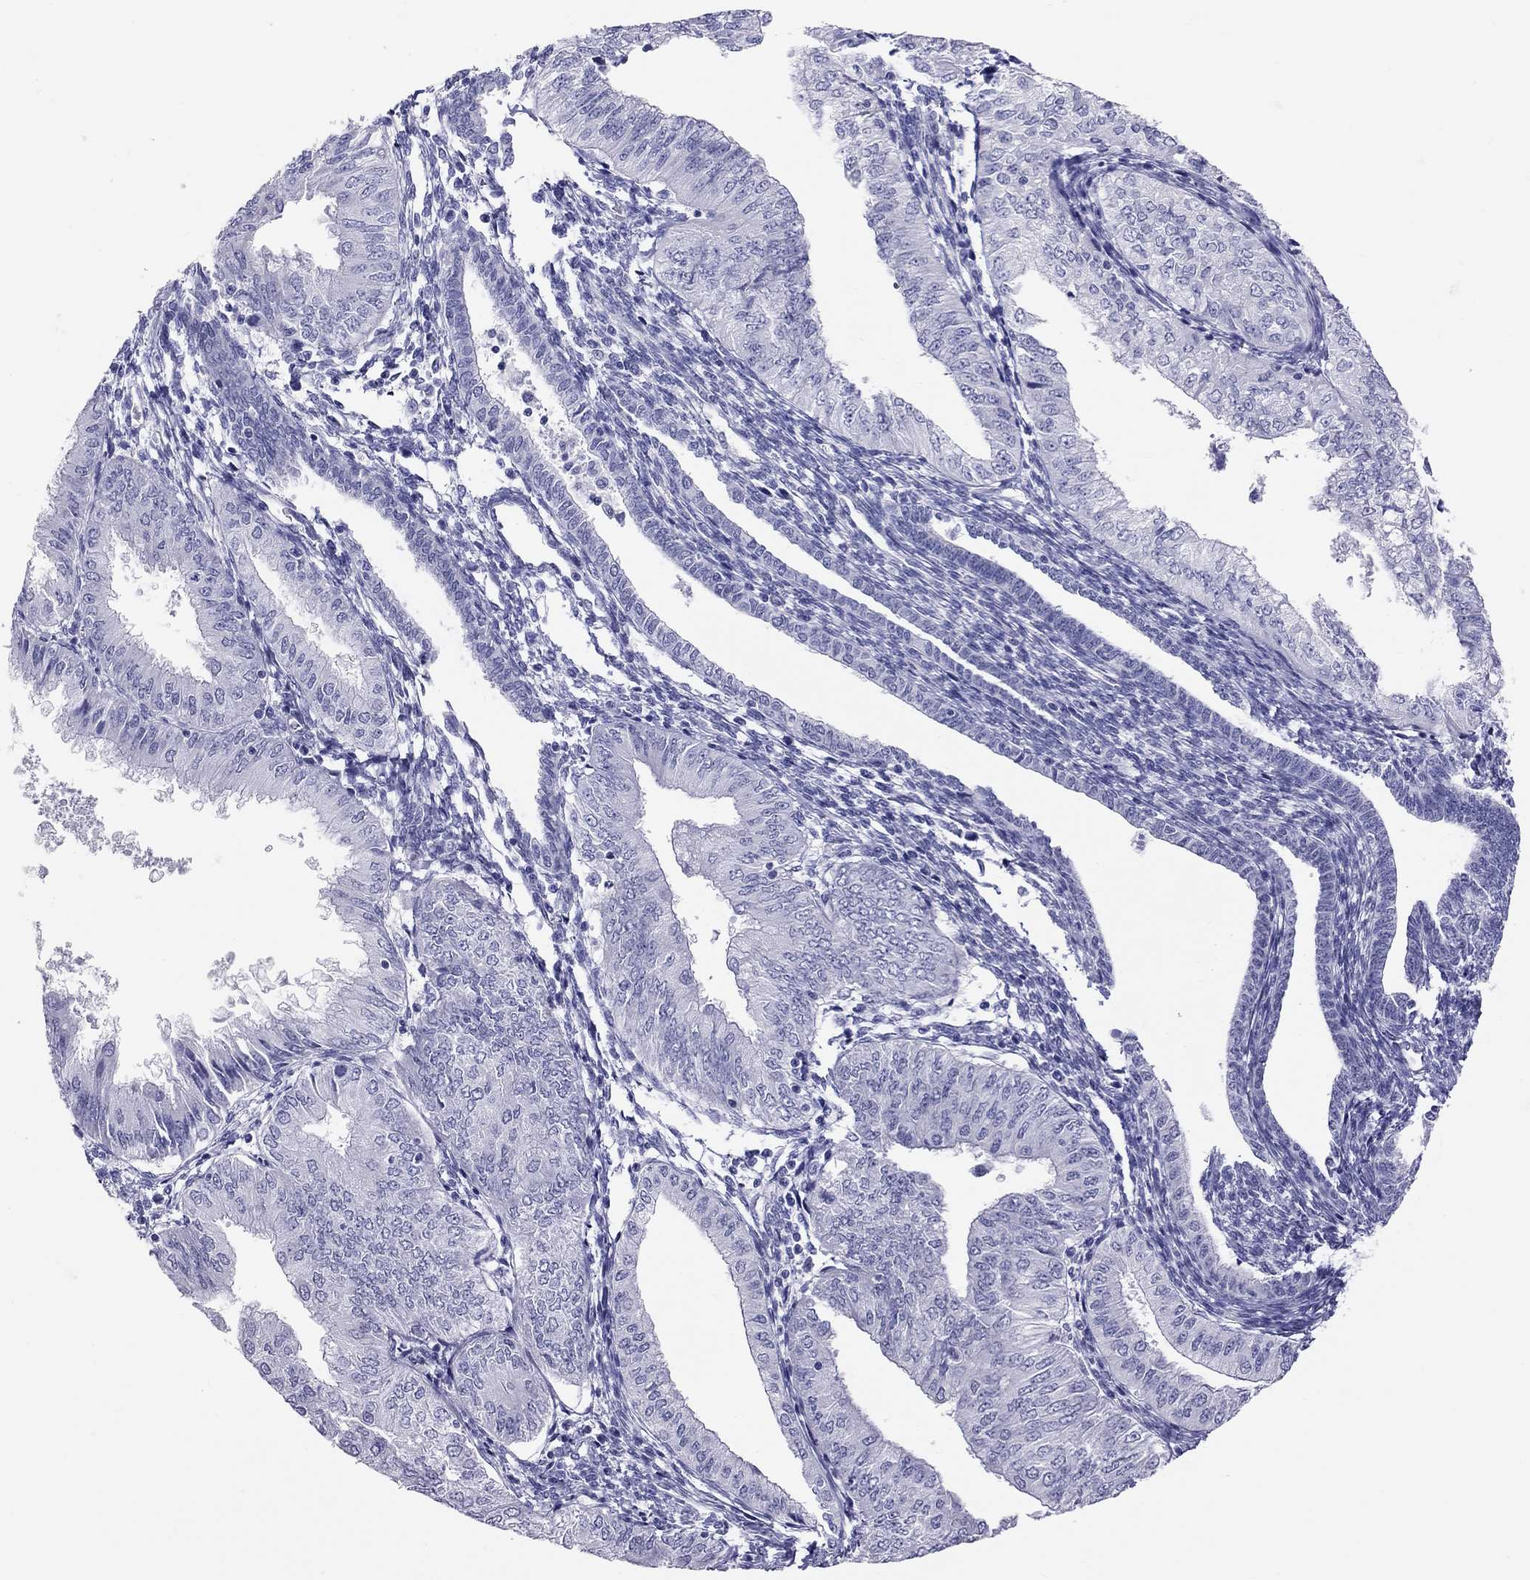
{"staining": {"intensity": "negative", "quantity": "none", "location": "none"}, "tissue": "endometrial cancer", "cell_type": "Tumor cells", "image_type": "cancer", "snomed": [{"axis": "morphology", "description": "Adenocarcinoma, NOS"}, {"axis": "topography", "description": "Endometrium"}], "caption": "IHC histopathology image of neoplastic tissue: human endometrial cancer stained with DAB reveals no significant protein positivity in tumor cells.", "gene": "PSMB11", "patient": {"sex": "female", "age": 53}}